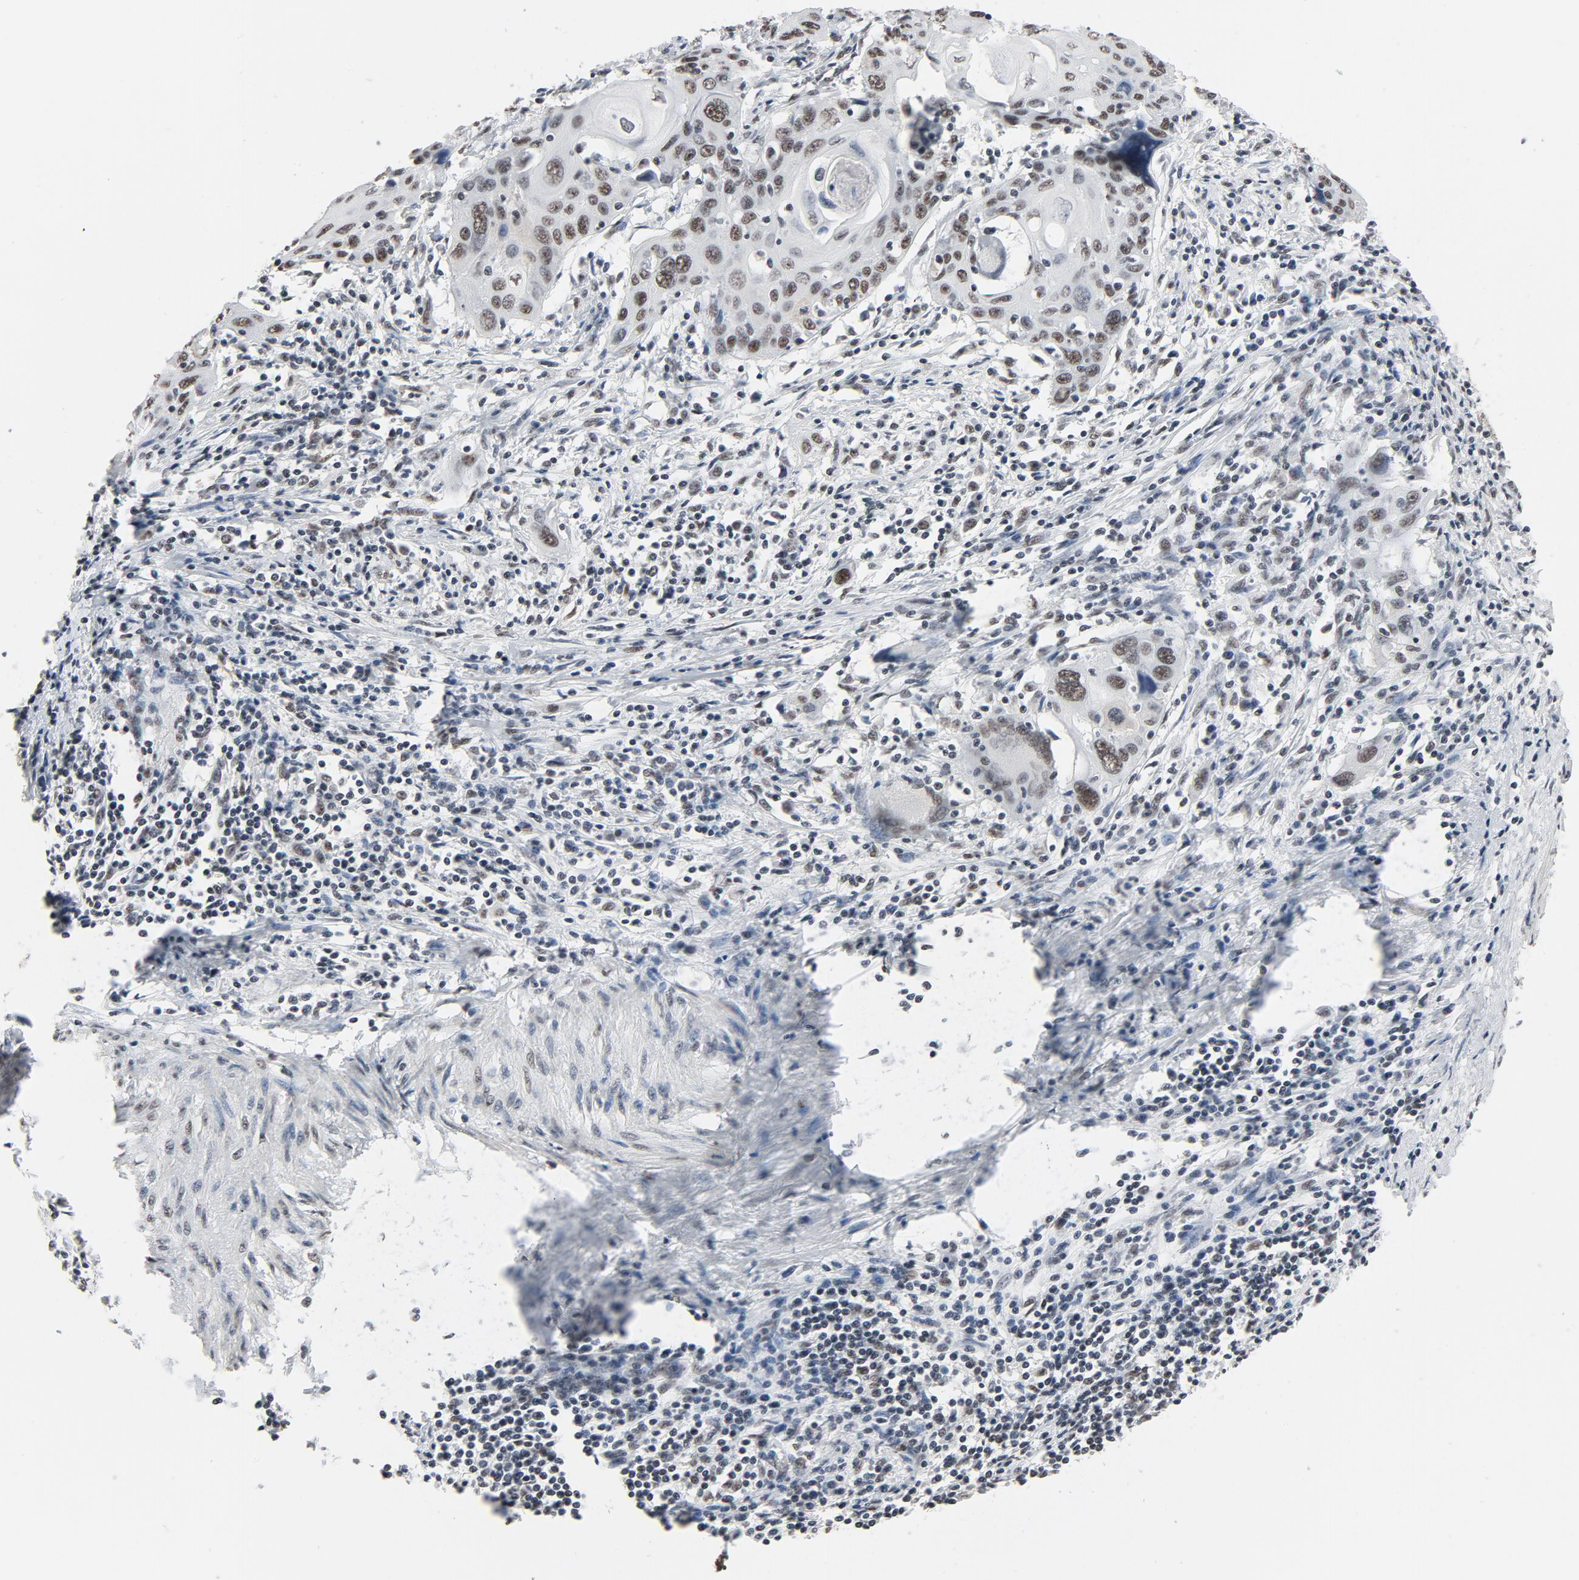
{"staining": {"intensity": "moderate", "quantity": ">75%", "location": "nuclear"}, "tissue": "cervical cancer", "cell_type": "Tumor cells", "image_type": "cancer", "snomed": [{"axis": "morphology", "description": "Squamous cell carcinoma, NOS"}, {"axis": "topography", "description": "Cervix"}], "caption": "Tumor cells show medium levels of moderate nuclear expression in about >75% of cells in human cervical cancer.", "gene": "MRE11", "patient": {"sex": "female", "age": 54}}